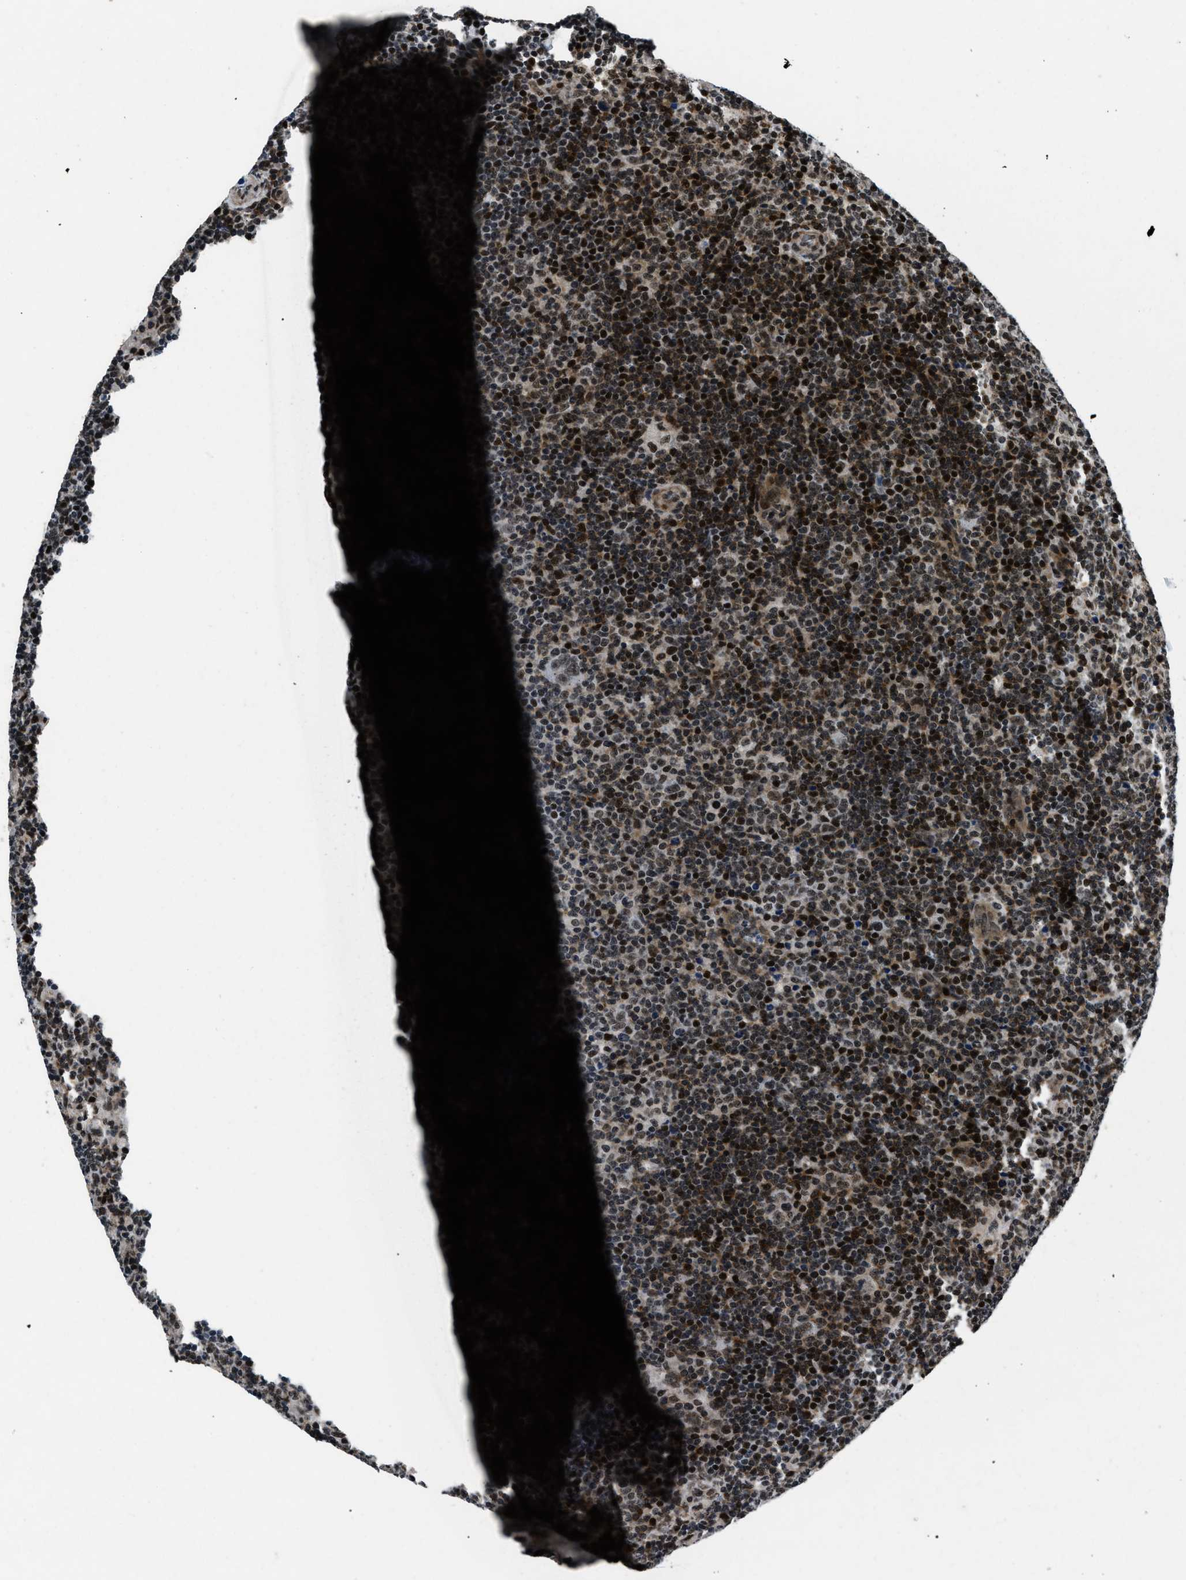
{"staining": {"intensity": "strong", "quantity": ">75%", "location": "nuclear"}, "tissue": "lymphoma", "cell_type": "Tumor cells", "image_type": "cancer", "snomed": [{"axis": "morphology", "description": "Hodgkin's disease, NOS"}, {"axis": "topography", "description": "Lymph node"}], "caption": "A high-resolution image shows IHC staining of Hodgkin's disease, which displays strong nuclear expression in about >75% of tumor cells. The staining was performed using DAB to visualize the protein expression in brown, while the nuclei were stained in blue with hematoxylin (Magnification: 20x).", "gene": "SMARCB1", "patient": {"sex": "female", "age": 57}}